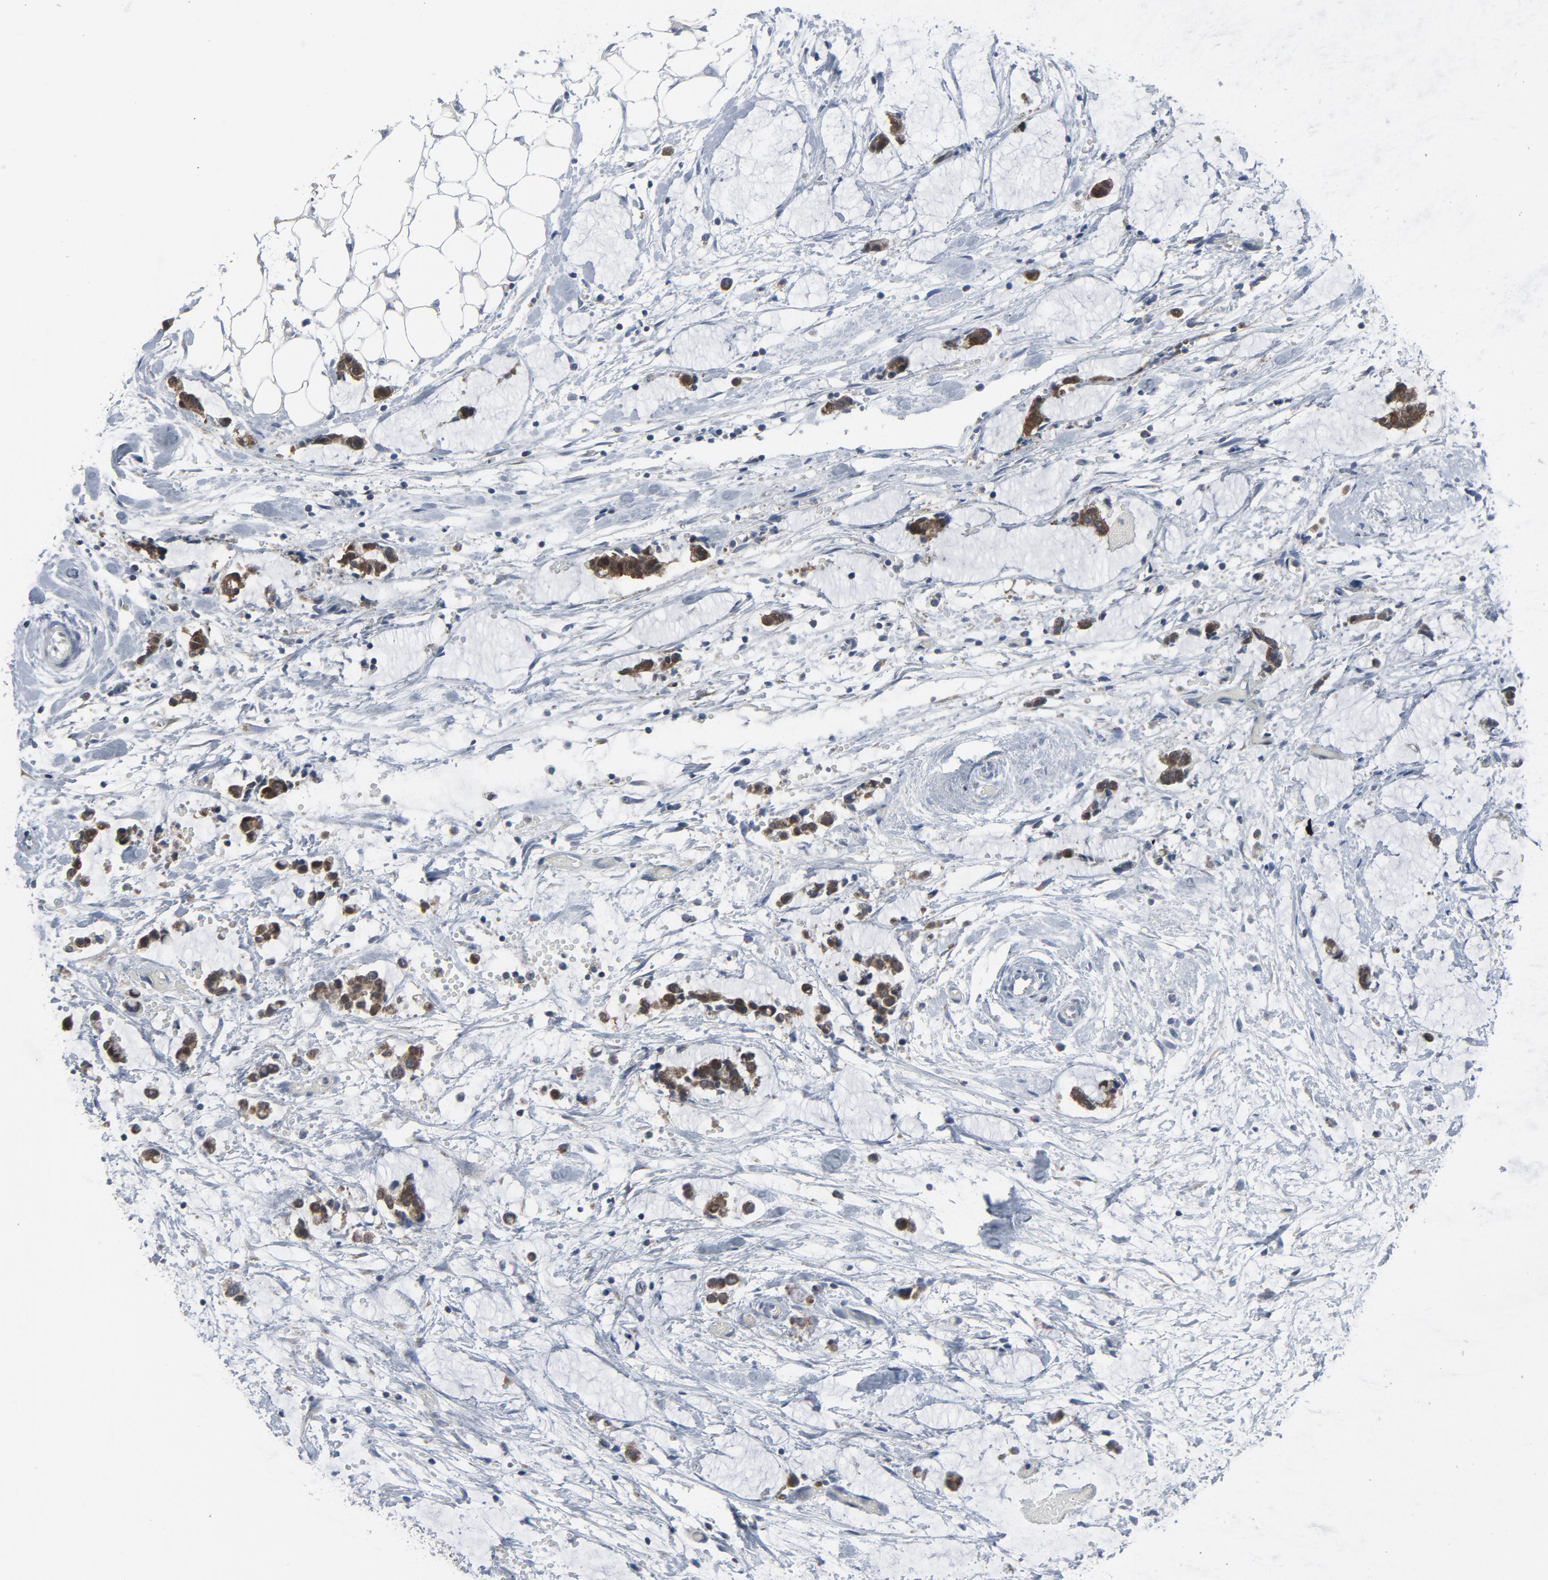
{"staining": {"intensity": "moderate", "quantity": ">75%", "location": "cytoplasmic/membranous,nuclear"}, "tissue": "colorectal cancer", "cell_type": "Tumor cells", "image_type": "cancer", "snomed": [{"axis": "morphology", "description": "Adenocarcinoma, NOS"}, {"axis": "topography", "description": "Colon"}], "caption": "Colorectal adenocarcinoma stained for a protein (brown) reveals moderate cytoplasmic/membranous and nuclear positive expression in about >75% of tumor cells.", "gene": "GPX2", "patient": {"sex": "male", "age": 14}}